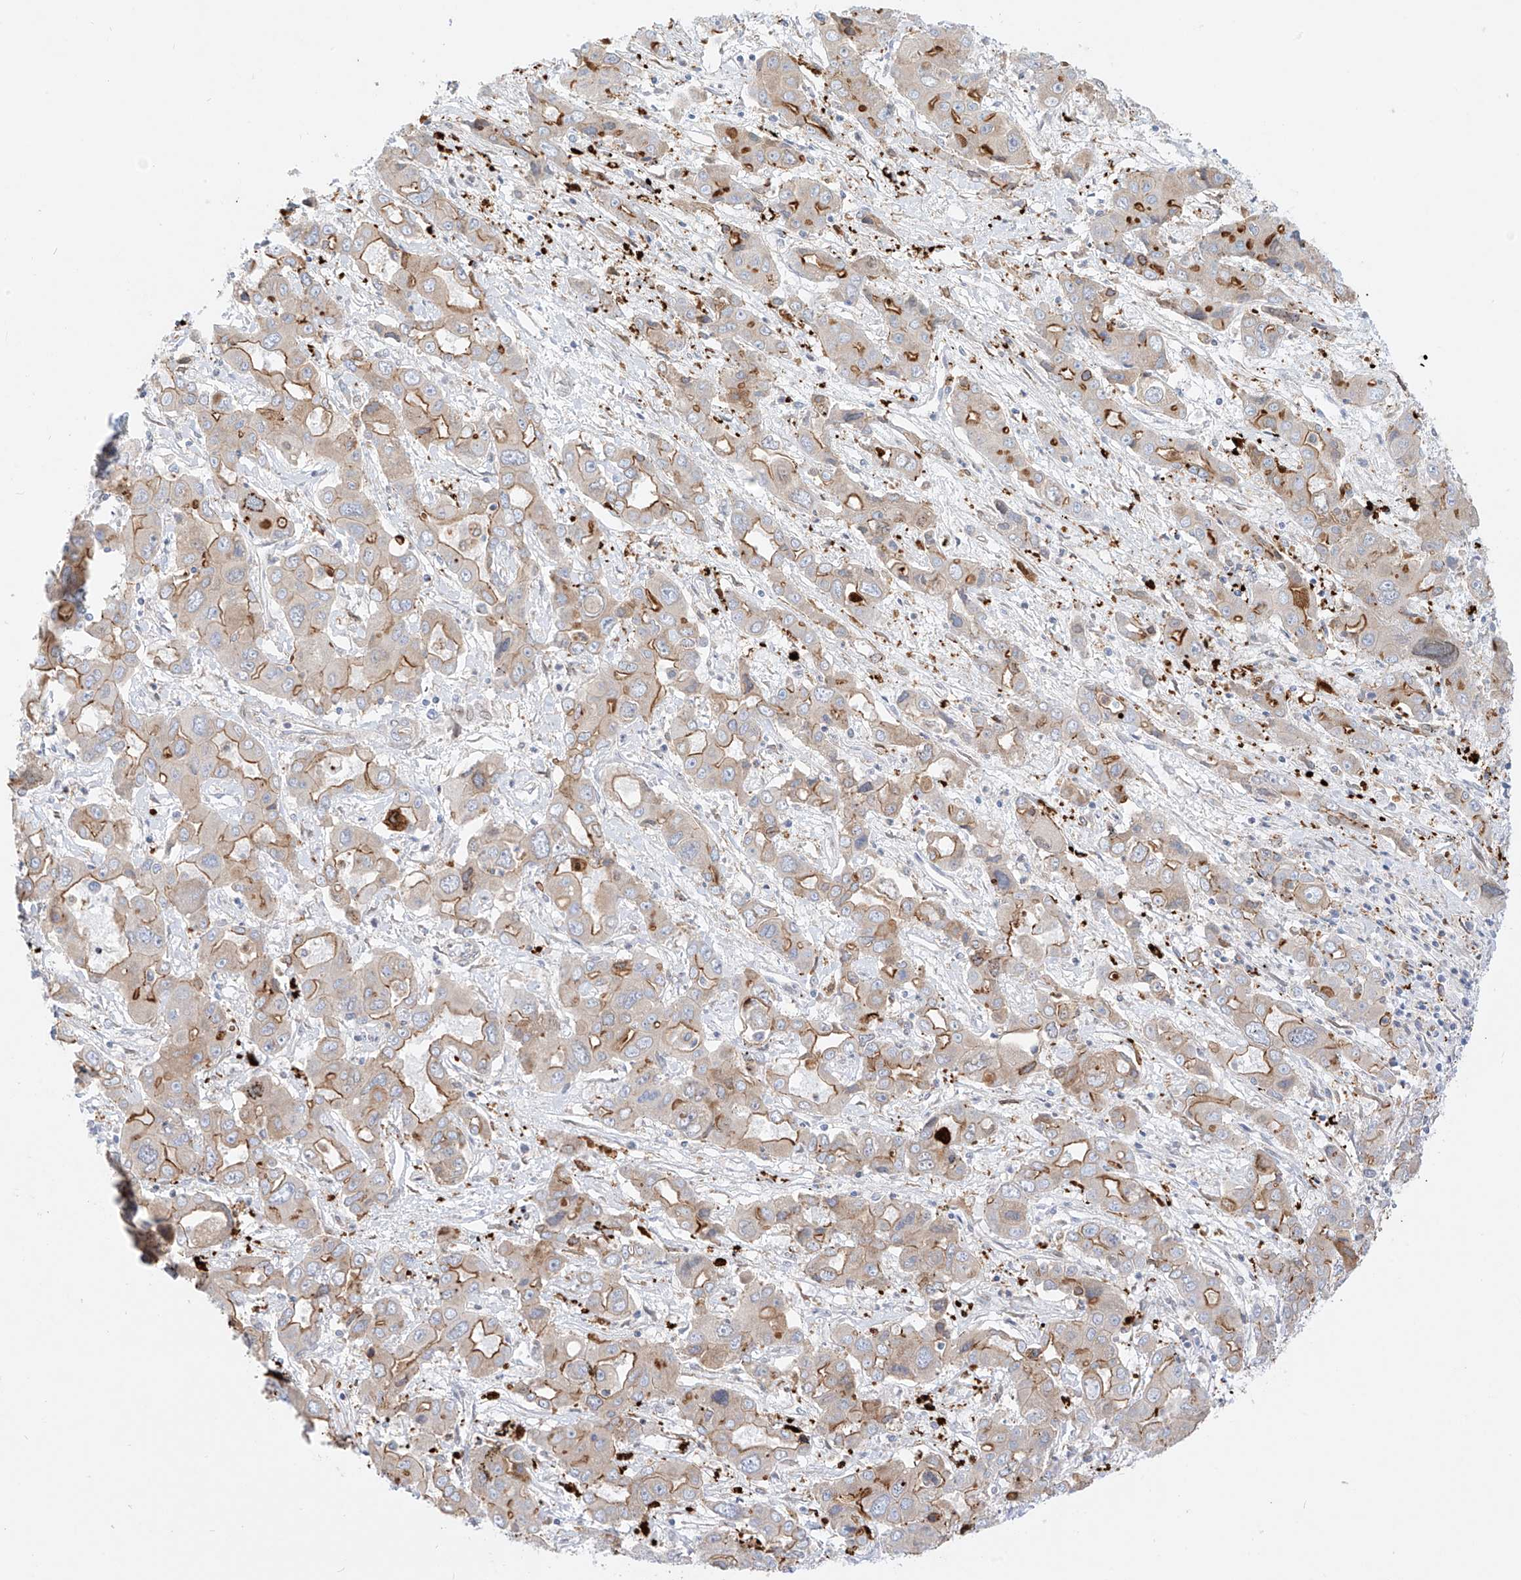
{"staining": {"intensity": "moderate", "quantity": ">75%", "location": "cytoplasmic/membranous"}, "tissue": "liver cancer", "cell_type": "Tumor cells", "image_type": "cancer", "snomed": [{"axis": "morphology", "description": "Cholangiocarcinoma"}, {"axis": "topography", "description": "Liver"}], "caption": "Protein positivity by immunohistochemistry (IHC) displays moderate cytoplasmic/membranous positivity in about >75% of tumor cells in cholangiocarcinoma (liver).", "gene": "PCYOX1", "patient": {"sex": "male", "age": 67}}